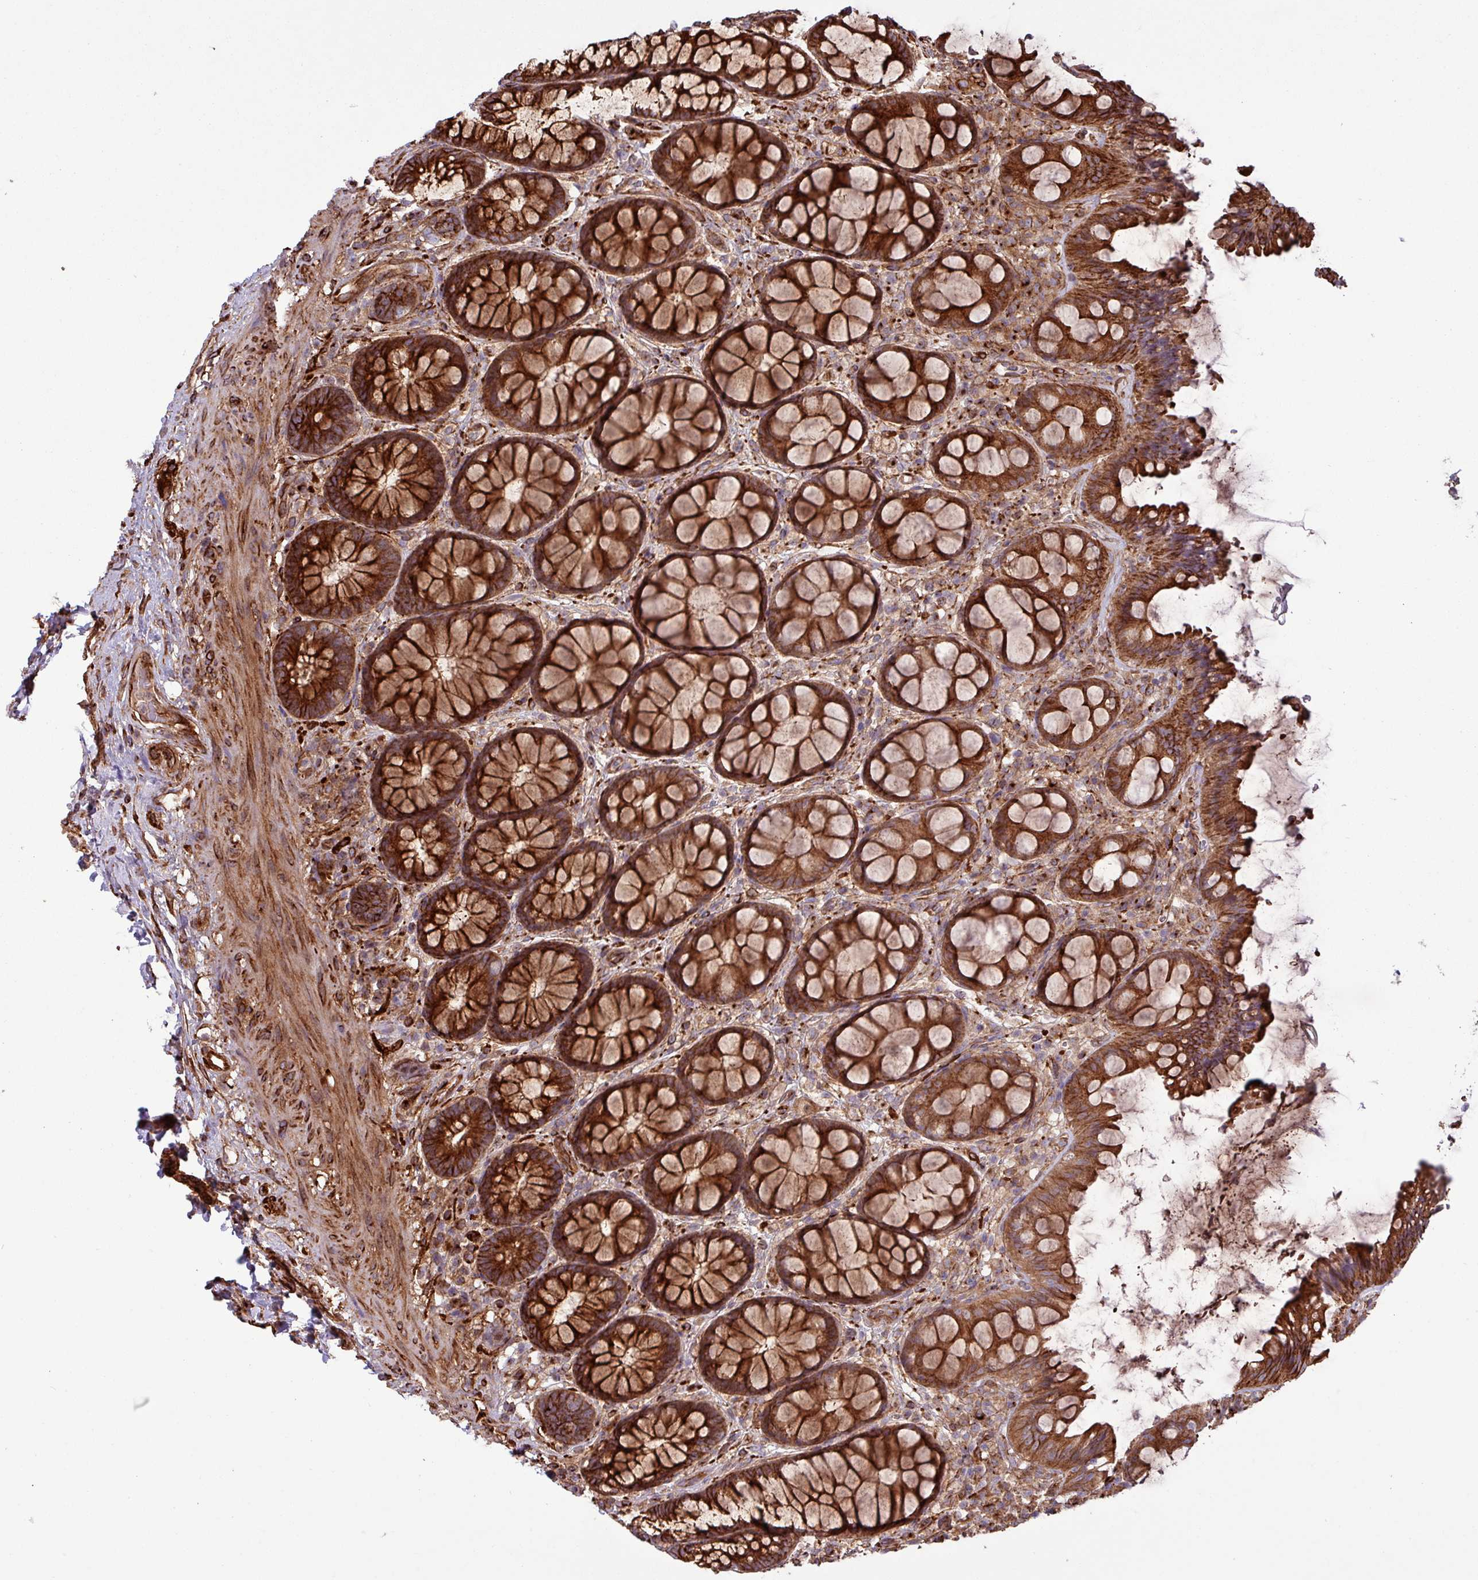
{"staining": {"intensity": "strong", "quantity": ">75%", "location": "cytoplasmic/membranous"}, "tissue": "rectum", "cell_type": "Glandular cells", "image_type": "normal", "snomed": [{"axis": "morphology", "description": "Normal tissue, NOS"}, {"axis": "topography", "description": "Rectum"}], "caption": "Immunohistochemistry (DAB (3,3'-diaminobenzidine)) staining of benign rectum exhibits strong cytoplasmic/membranous protein expression in approximately >75% of glandular cells. (IHC, brightfield microscopy, high magnification).", "gene": "ZNF300", "patient": {"sex": "female", "age": 67}}